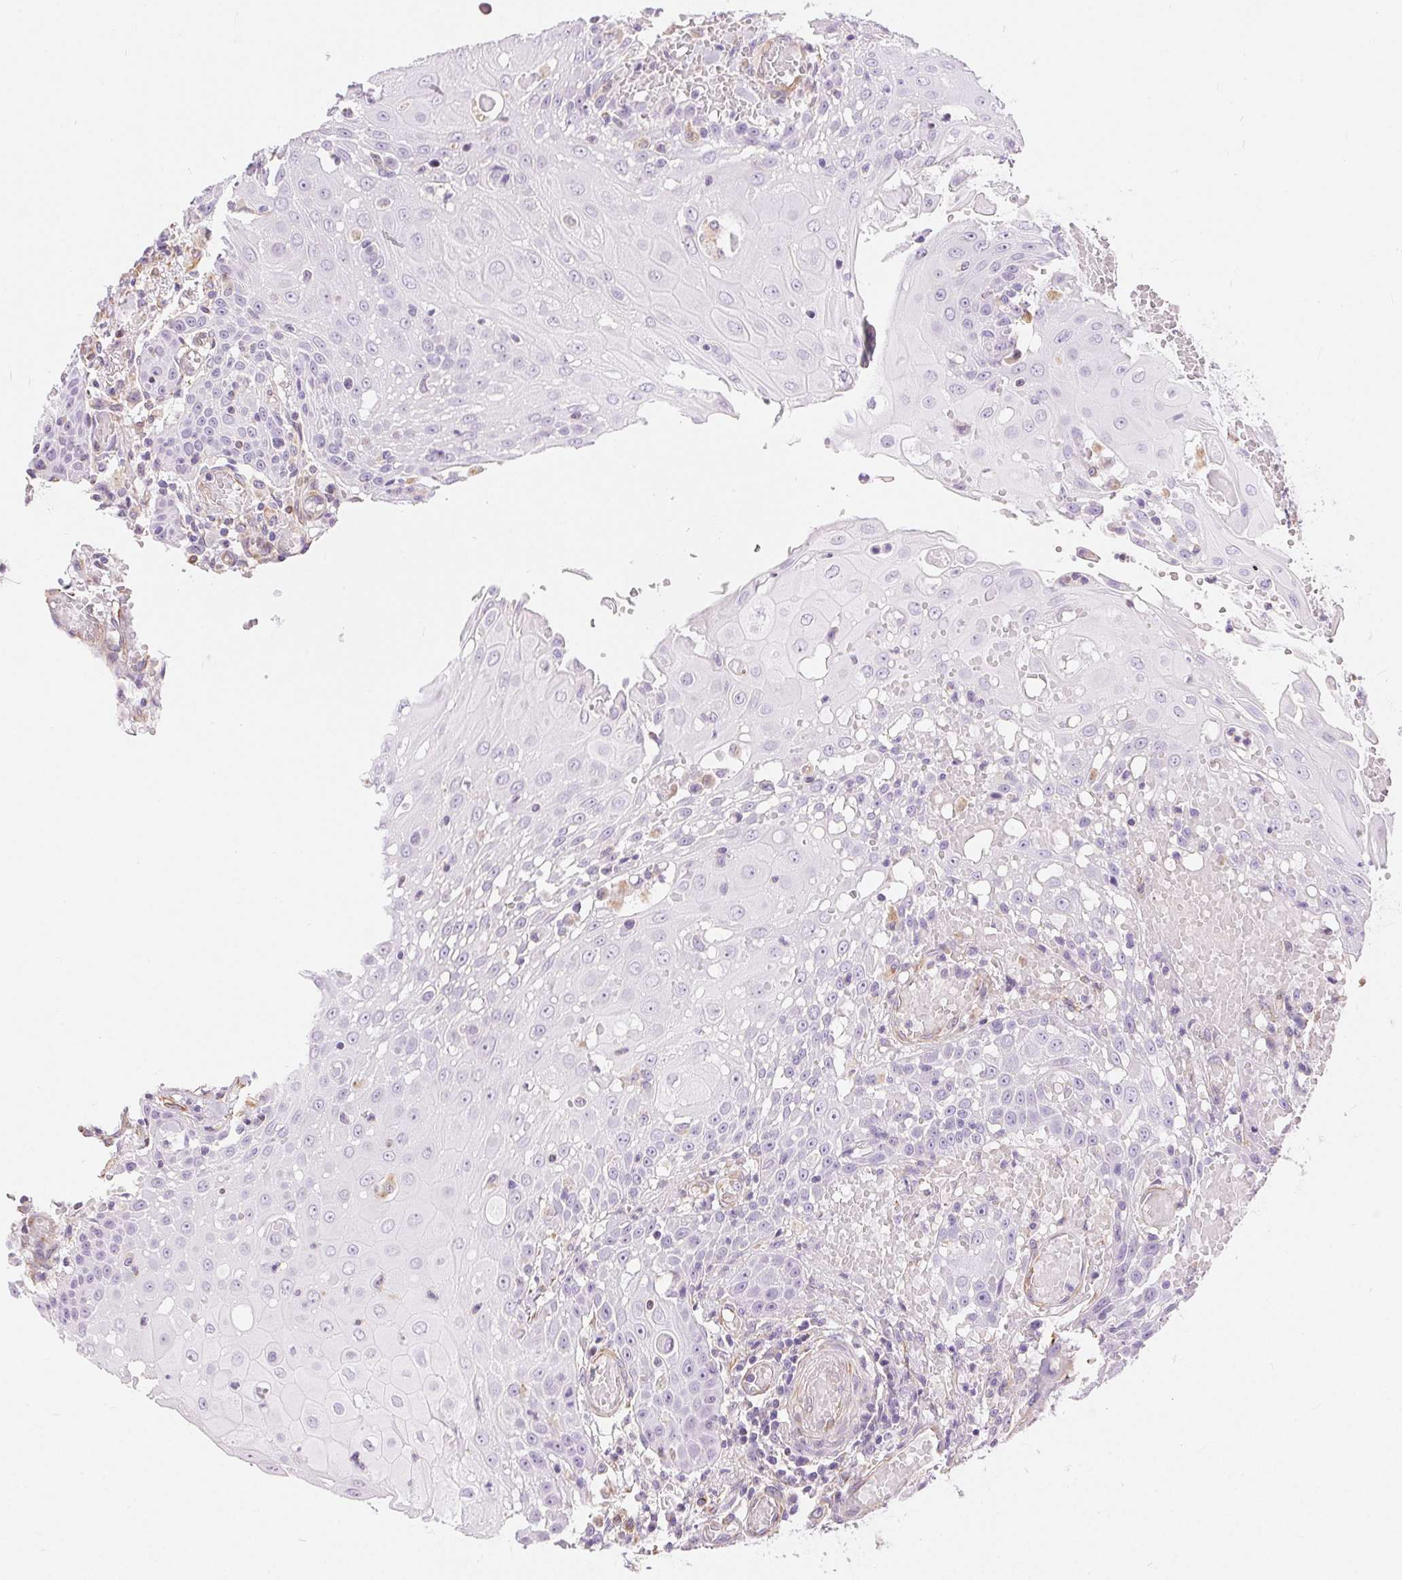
{"staining": {"intensity": "negative", "quantity": "none", "location": "none"}, "tissue": "head and neck cancer", "cell_type": "Tumor cells", "image_type": "cancer", "snomed": [{"axis": "morphology", "description": "Normal tissue, NOS"}, {"axis": "morphology", "description": "Squamous cell carcinoma, NOS"}, {"axis": "topography", "description": "Oral tissue"}, {"axis": "topography", "description": "Head-Neck"}], "caption": "This image is of head and neck cancer stained with immunohistochemistry (IHC) to label a protein in brown with the nuclei are counter-stained blue. There is no expression in tumor cells.", "gene": "GFAP", "patient": {"sex": "female", "age": 55}}